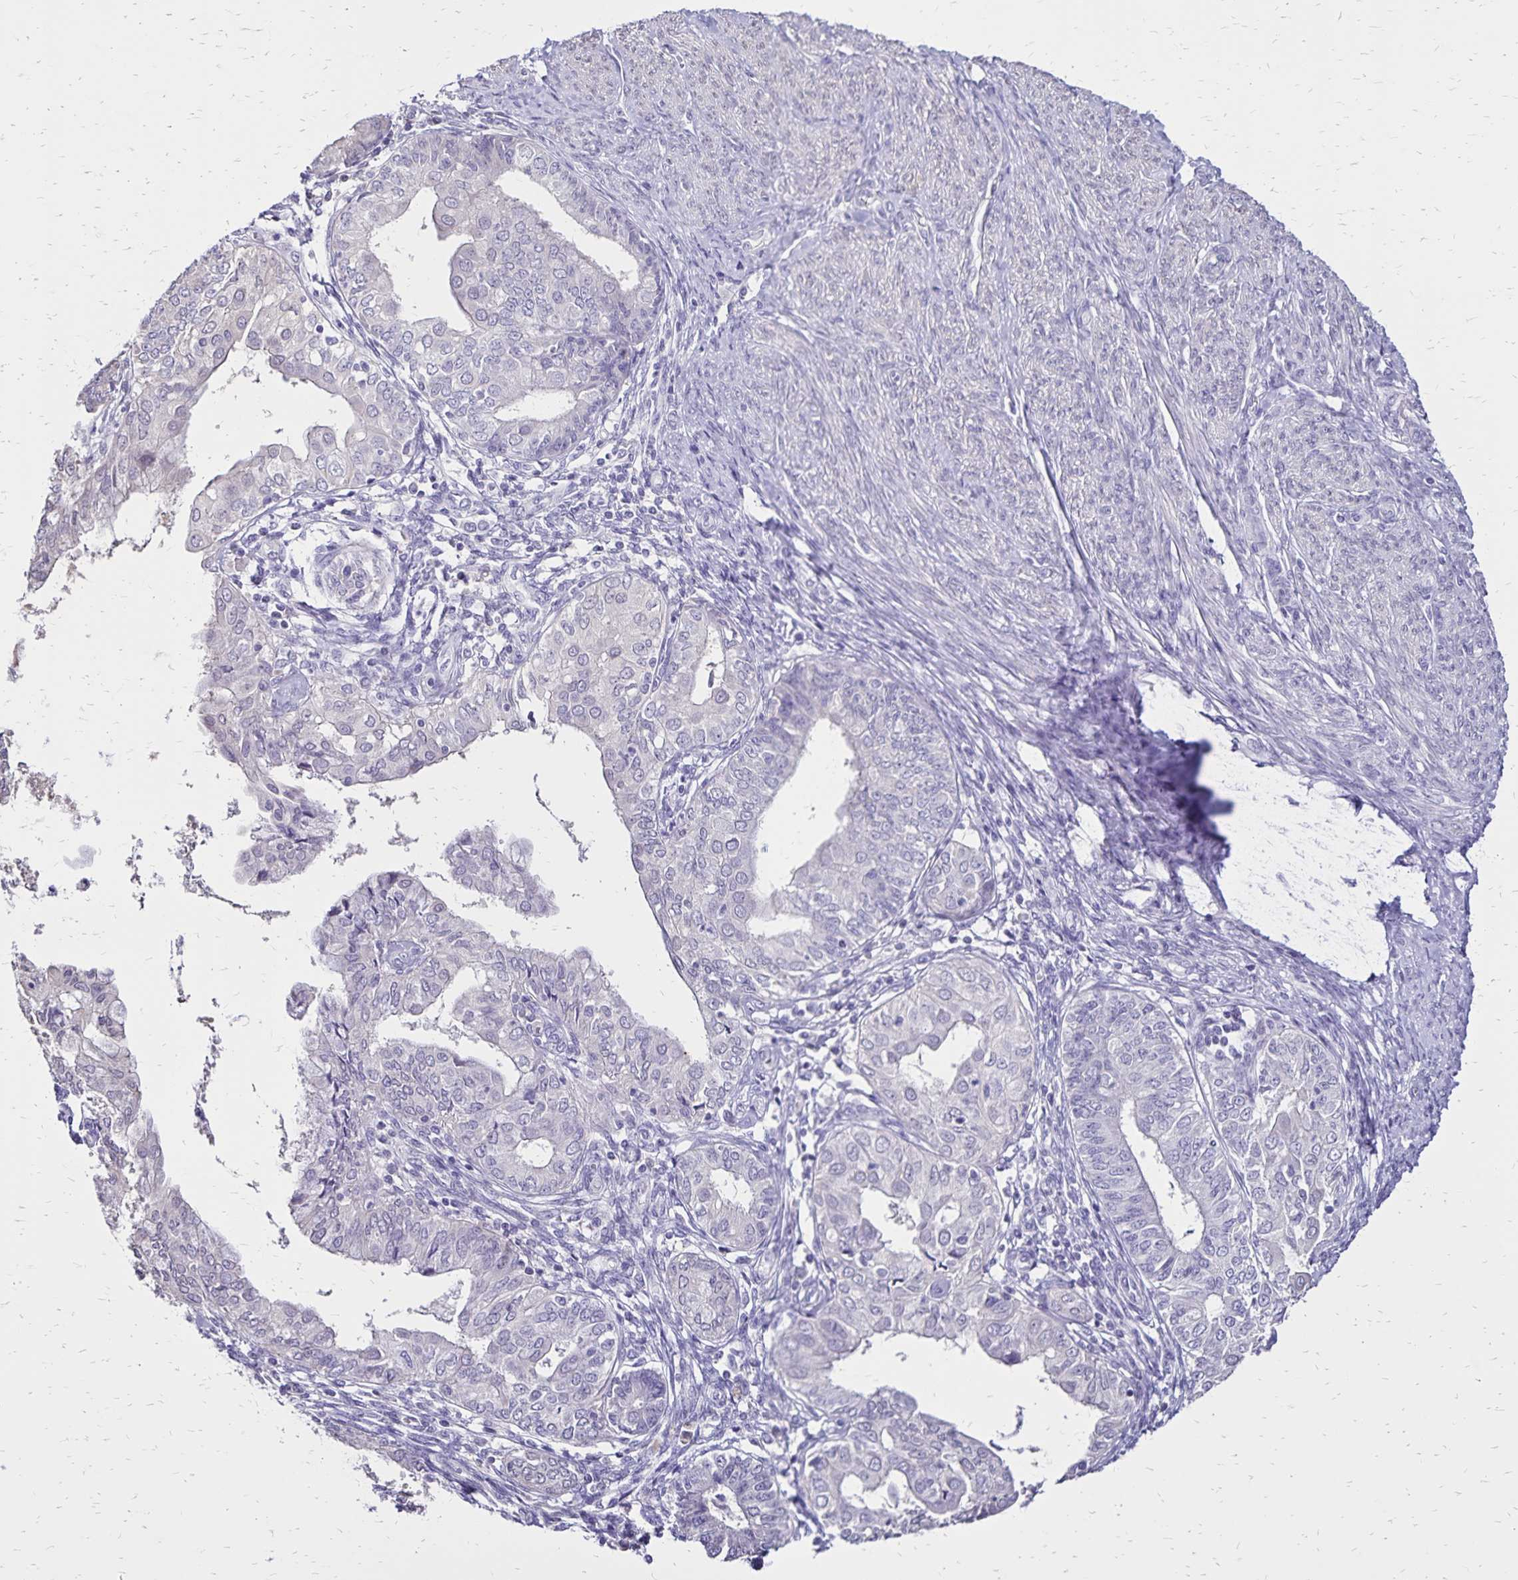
{"staining": {"intensity": "negative", "quantity": "none", "location": "none"}, "tissue": "endometrial cancer", "cell_type": "Tumor cells", "image_type": "cancer", "snomed": [{"axis": "morphology", "description": "Adenocarcinoma, NOS"}, {"axis": "topography", "description": "Endometrium"}], "caption": "Adenocarcinoma (endometrial) stained for a protein using IHC displays no staining tumor cells.", "gene": "SH3GL3", "patient": {"sex": "female", "age": 68}}